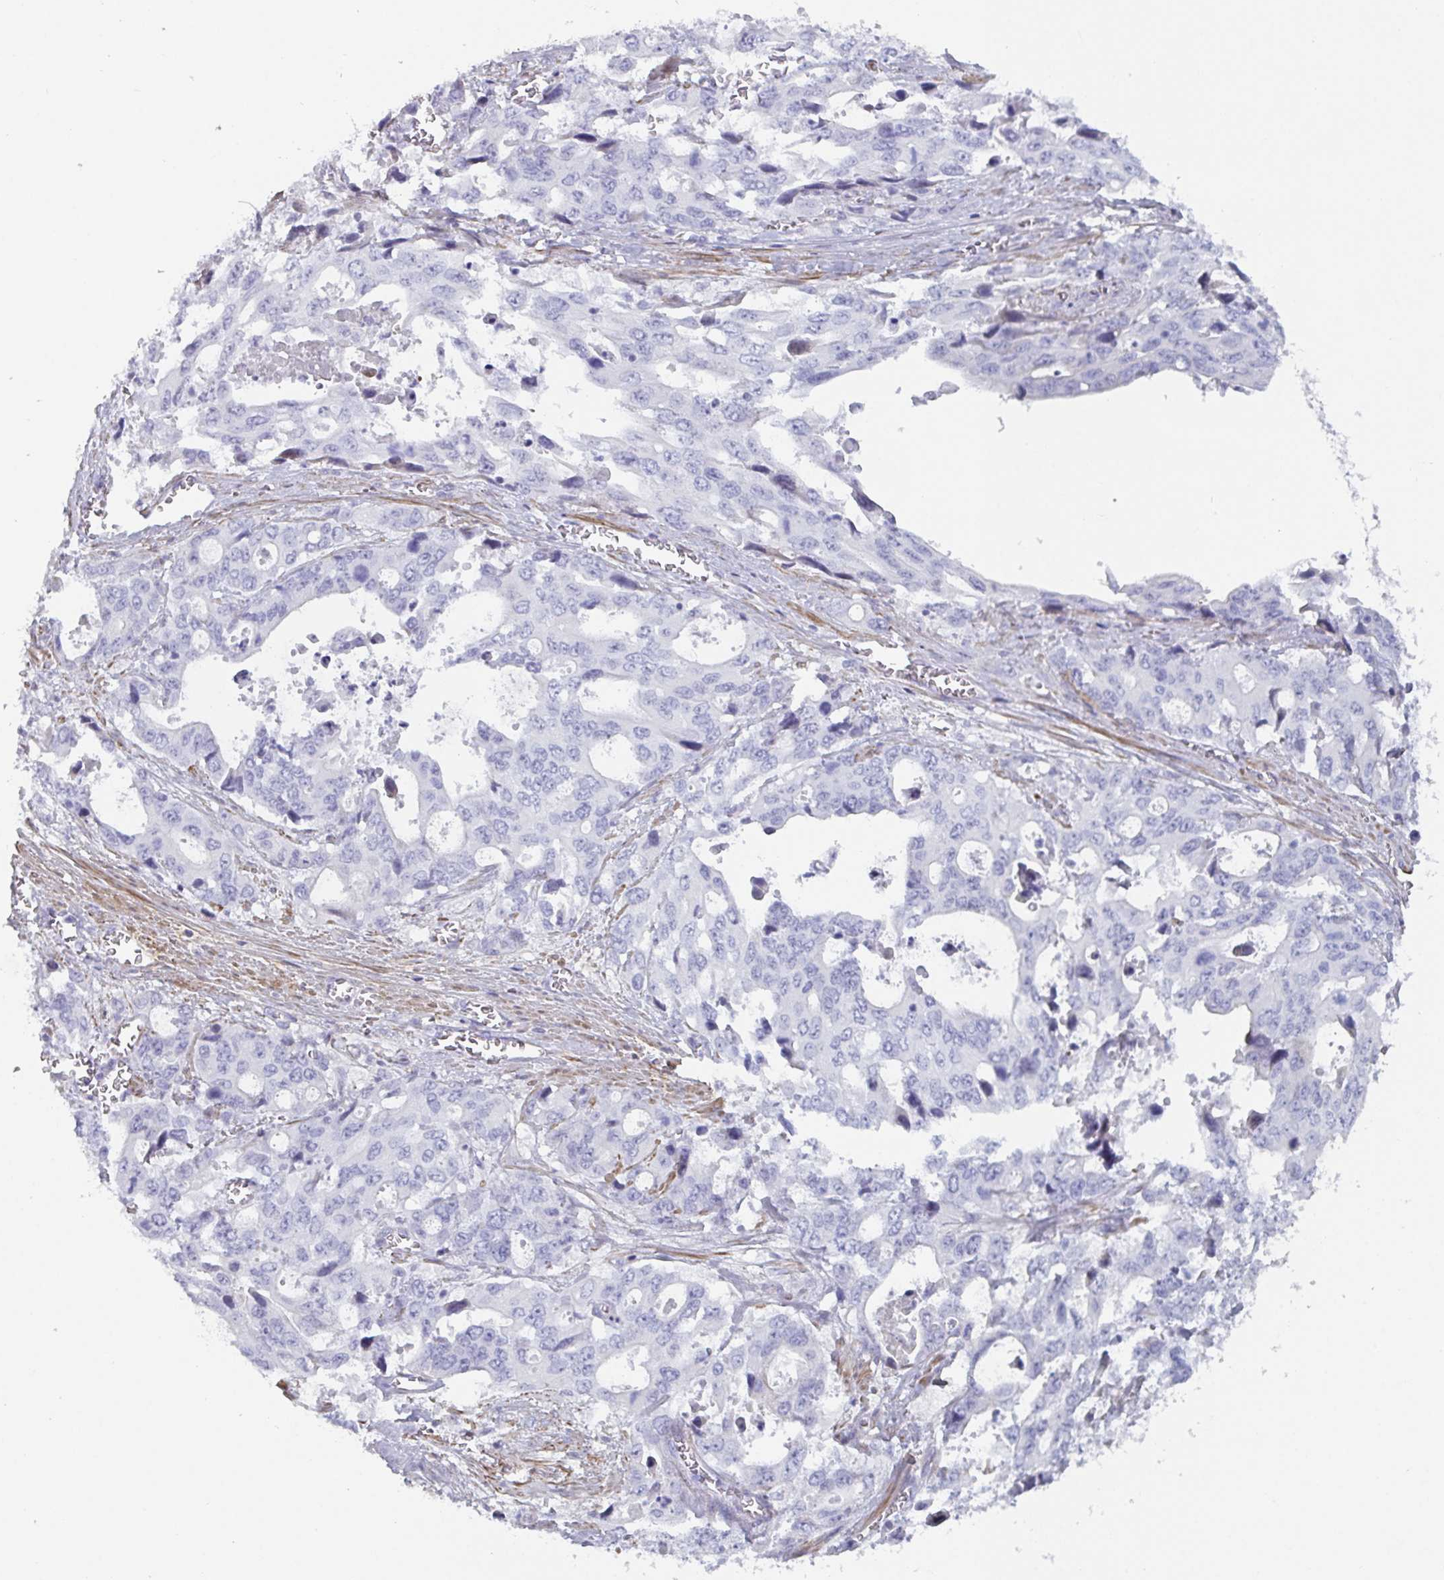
{"staining": {"intensity": "negative", "quantity": "none", "location": "none"}, "tissue": "stomach cancer", "cell_type": "Tumor cells", "image_type": "cancer", "snomed": [{"axis": "morphology", "description": "Adenocarcinoma, NOS"}, {"axis": "topography", "description": "Stomach, upper"}], "caption": "High magnification brightfield microscopy of stomach adenocarcinoma stained with DAB (brown) and counterstained with hematoxylin (blue): tumor cells show no significant staining.", "gene": "OR5P3", "patient": {"sex": "male", "age": 74}}